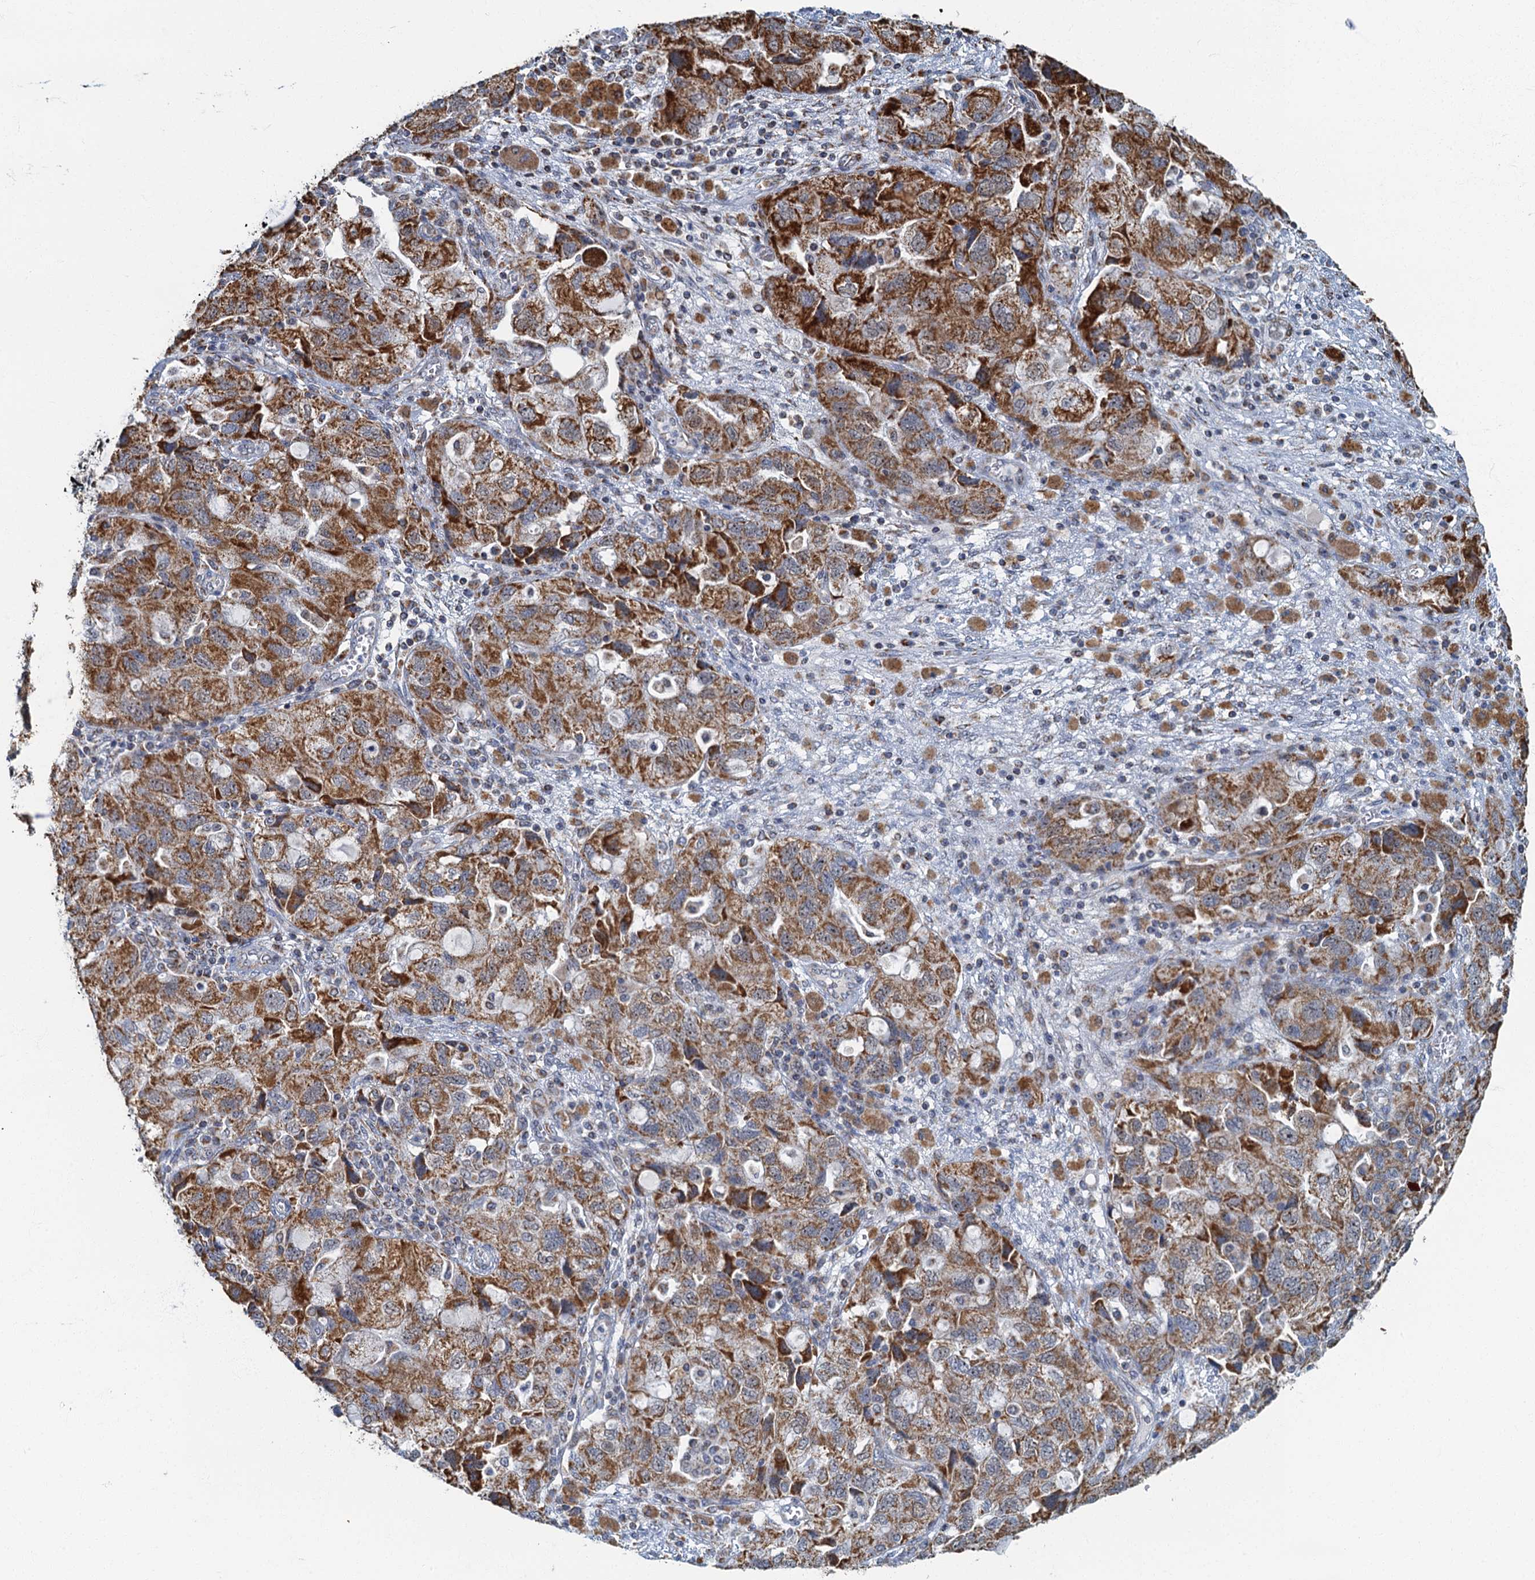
{"staining": {"intensity": "moderate", "quantity": ">75%", "location": "cytoplasmic/membranous"}, "tissue": "ovarian cancer", "cell_type": "Tumor cells", "image_type": "cancer", "snomed": [{"axis": "morphology", "description": "Carcinoma, NOS"}, {"axis": "morphology", "description": "Cystadenocarcinoma, serous, NOS"}, {"axis": "topography", "description": "Ovary"}], "caption": "The photomicrograph reveals immunohistochemical staining of ovarian cancer. There is moderate cytoplasmic/membranous positivity is identified in approximately >75% of tumor cells.", "gene": "RAD9B", "patient": {"sex": "female", "age": 69}}